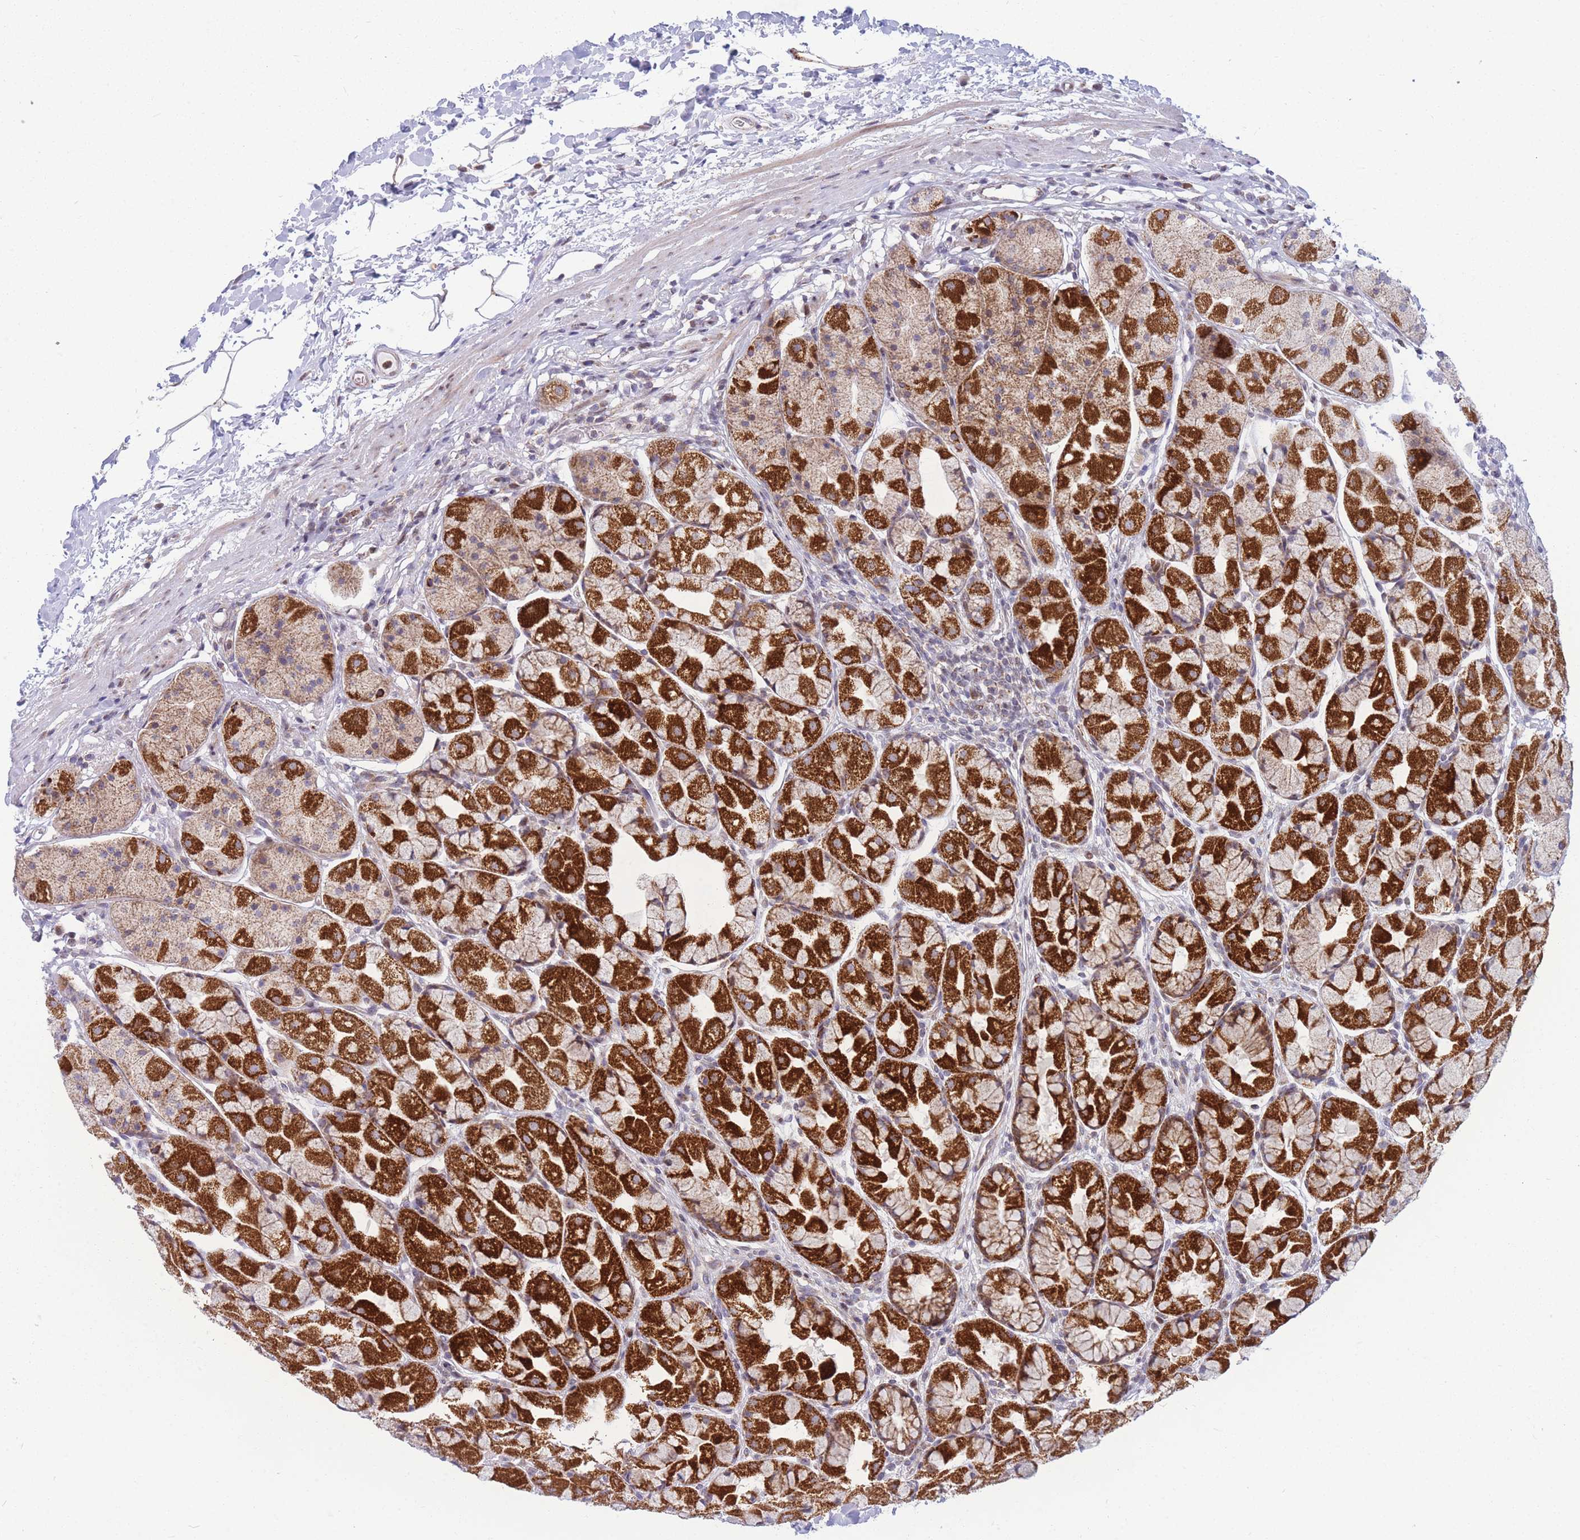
{"staining": {"intensity": "strong", "quantity": ">75%", "location": "cytoplasmic/membranous"}, "tissue": "stomach", "cell_type": "Glandular cells", "image_type": "normal", "snomed": [{"axis": "morphology", "description": "Normal tissue, NOS"}, {"axis": "topography", "description": "Stomach"}], "caption": "High-power microscopy captured an immunohistochemistry image of unremarkable stomach, revealing strong cytoplasmic/membranous expression in about >75% of glandular cells.", "gene": "HSPE1", "patient": {"sex": "male", "age": 57}}